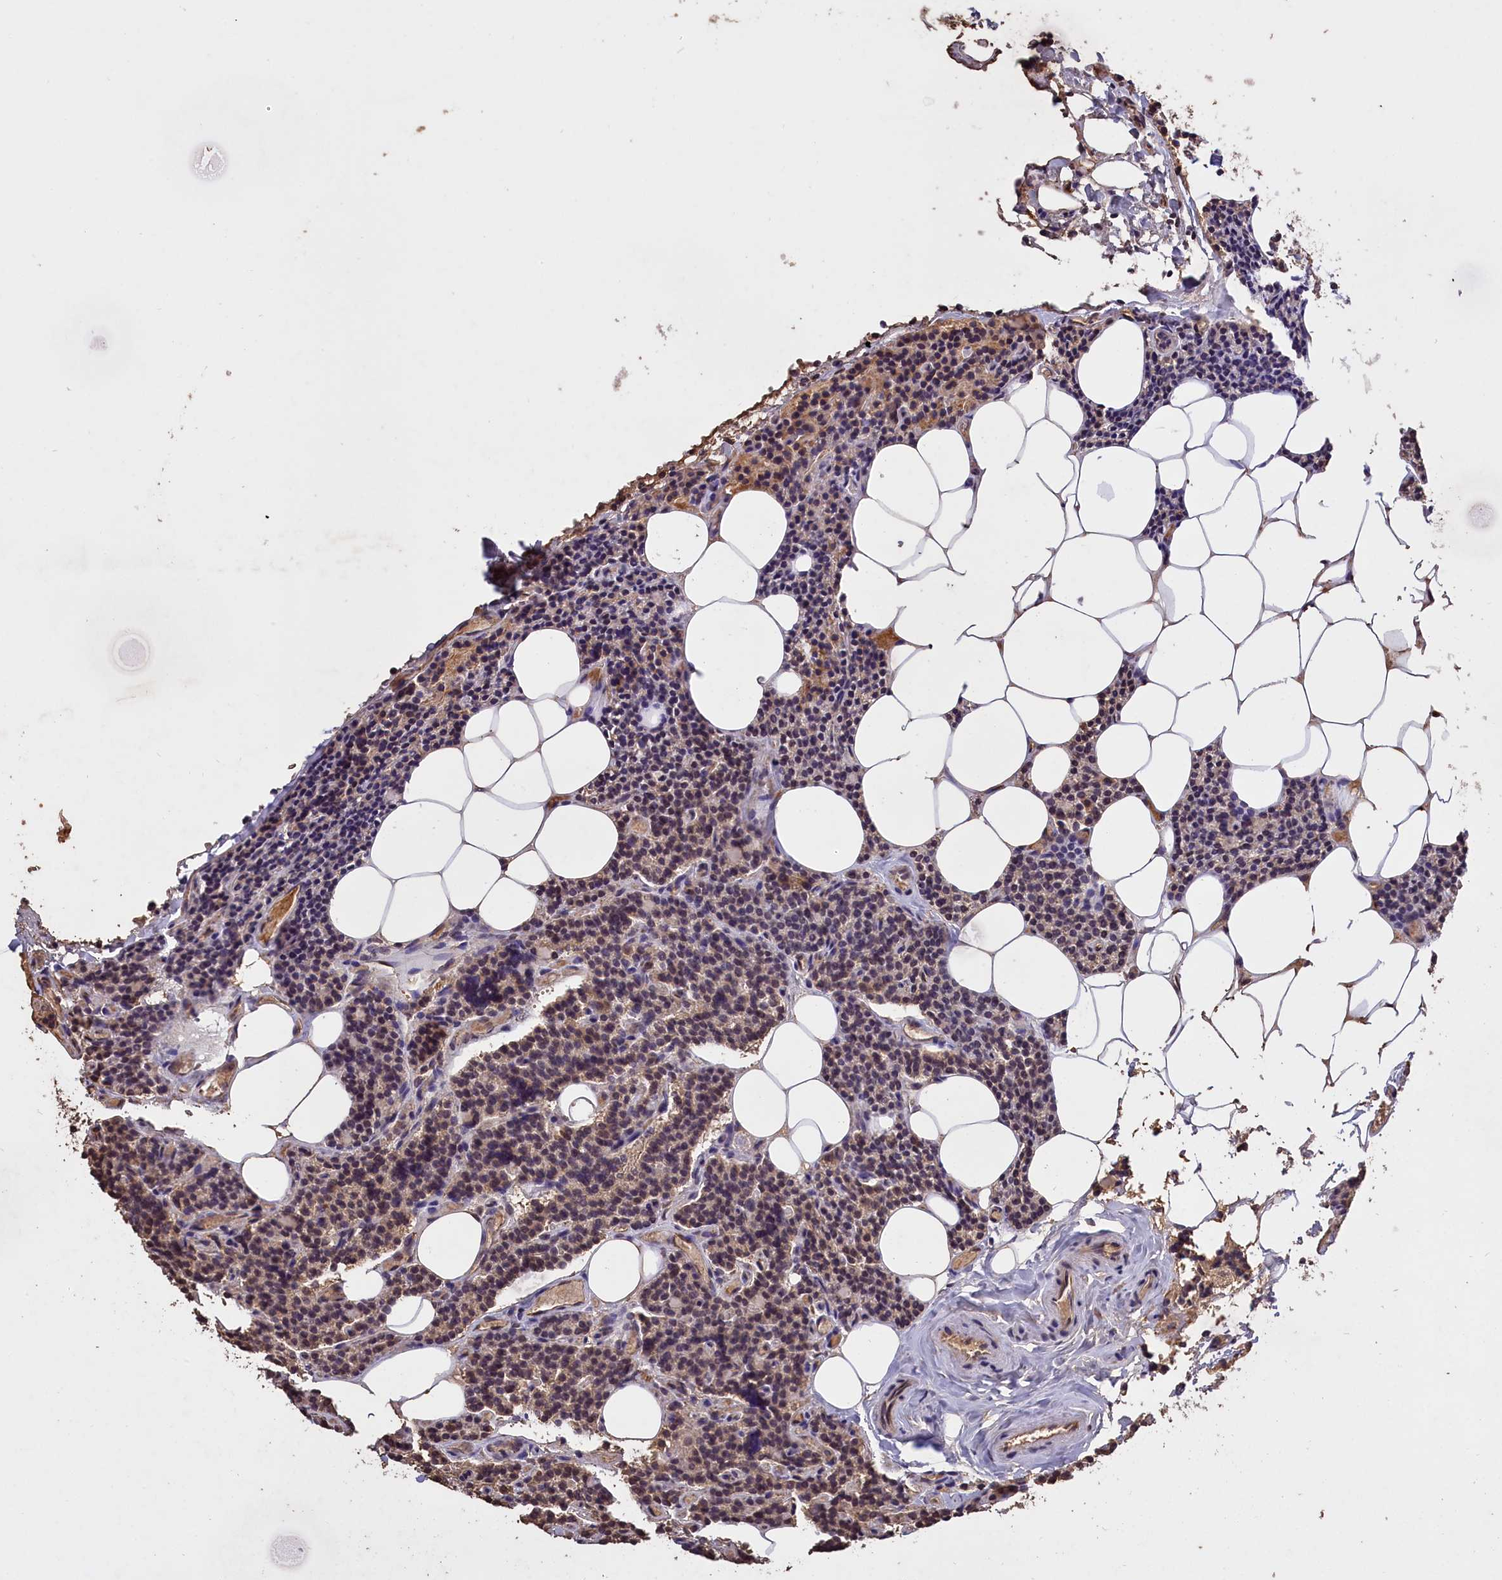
{"staining": {"intensity": "moderate", "quantity": "25%-75%", "location": "cytoplasmic/membranous"}, "tissue": "parathyroid gland", "cell_type": "Glandular cells", "image_type": "normal", "snomed": [{"axis": "morphology", "description": "Normal tissue, NOS"}, {"axis": "topography", "description": "Parathyroid gland"}], "caption": "Immunohistochemical staining of normal parathyroid gland exhibits medium levels of moderate cytoplasmic/membranous positivity in about 25%-75% of glandular cells. (Stains: DAB in brown, nuclei in blue, Microscopy: brightfield microscopy at high magnification).", "gene": "CLRN2", "patient": {"sex": "female", "age": 43}}